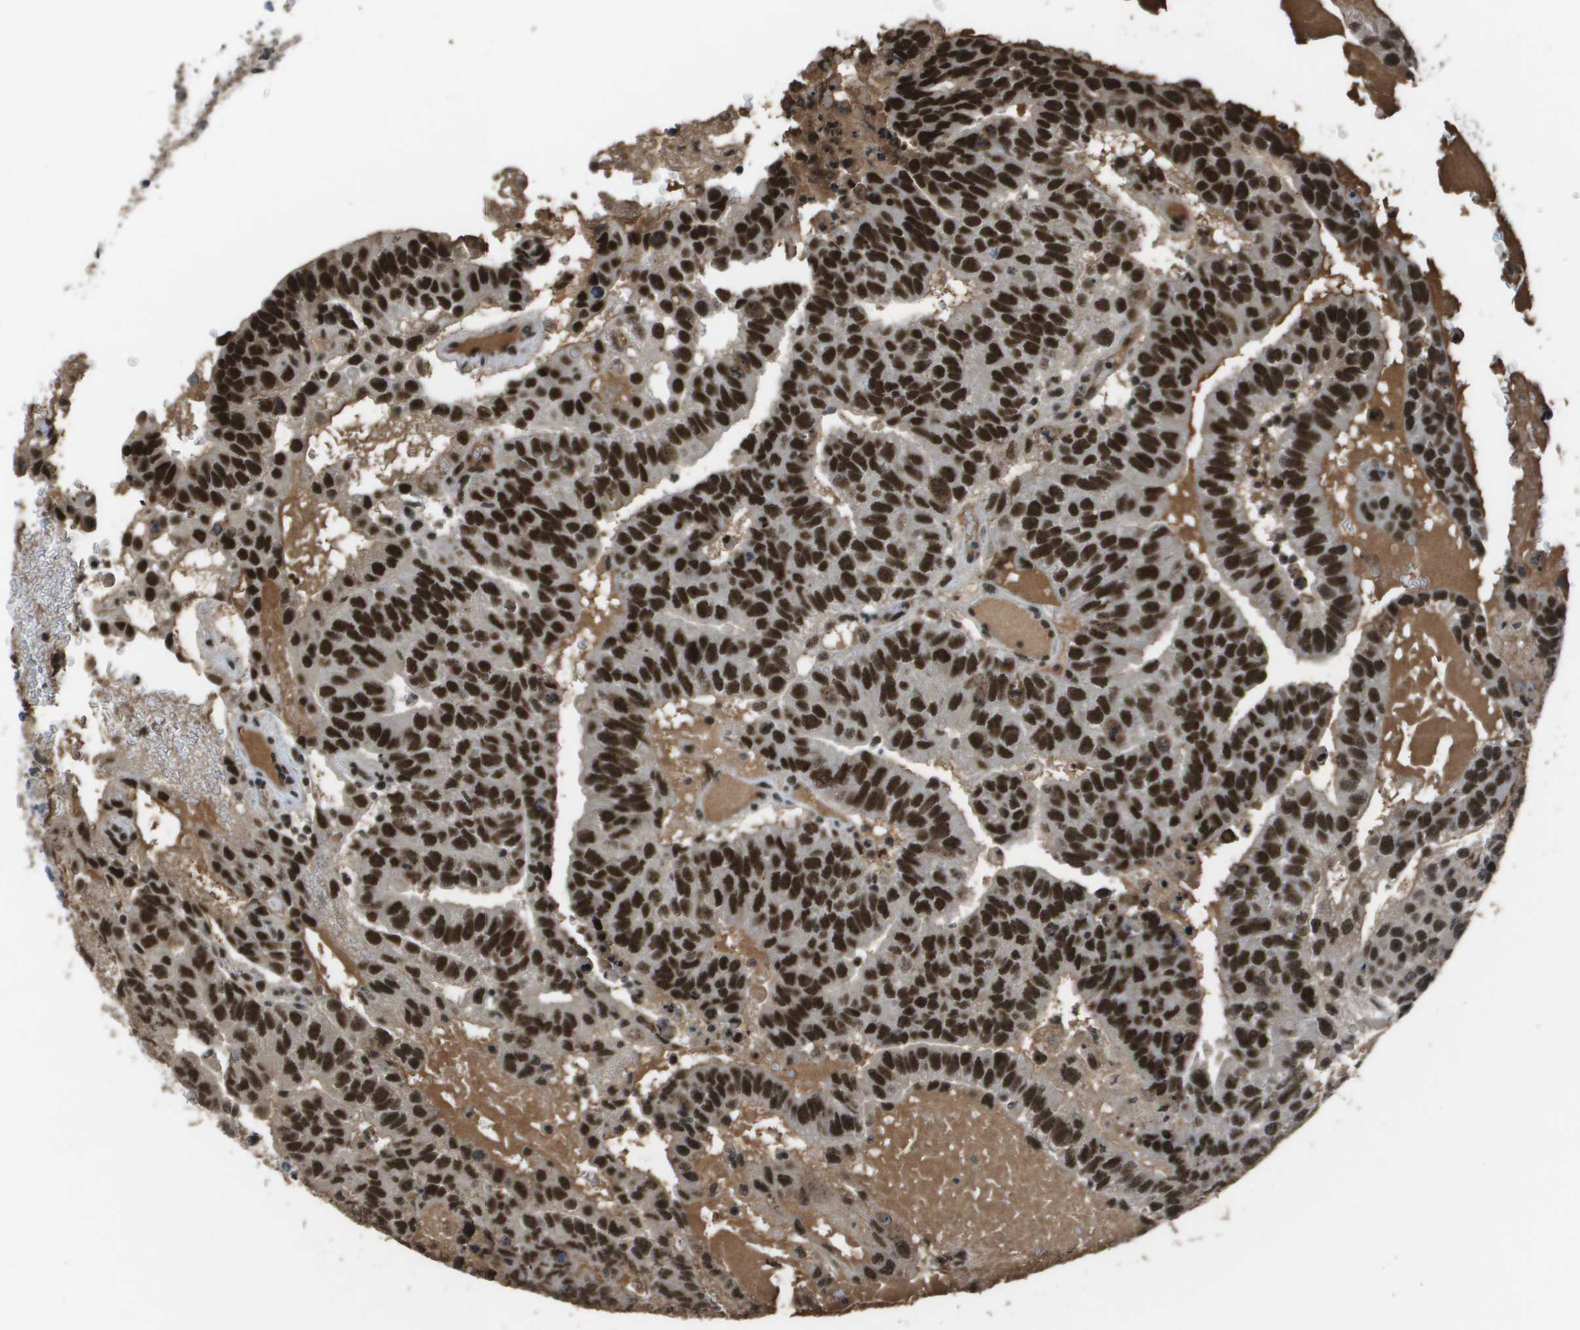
{"staining": {"intensity": "strong", "quantity": ">75%", "location": "nuclear"}, "tissue": "testis cancer", "cell_type": "Tumor cells", "image_type": "cancer", "snomed": [{"axis": "morphology", "description": "Seminoma, NOS"}, {"axis": "morphology", "description": "Carcinoma, Embryonal, NOS"}, {"axis": "topography", "description": "Testis"}], "caption": "Protein expression analysis of human embryonal carcinoma (testis) reveals strong nuclear positivity in approximately >75% of tumor cells.", "gene": "THRAP3", "patient": {"sex": "male", "age": 52}}